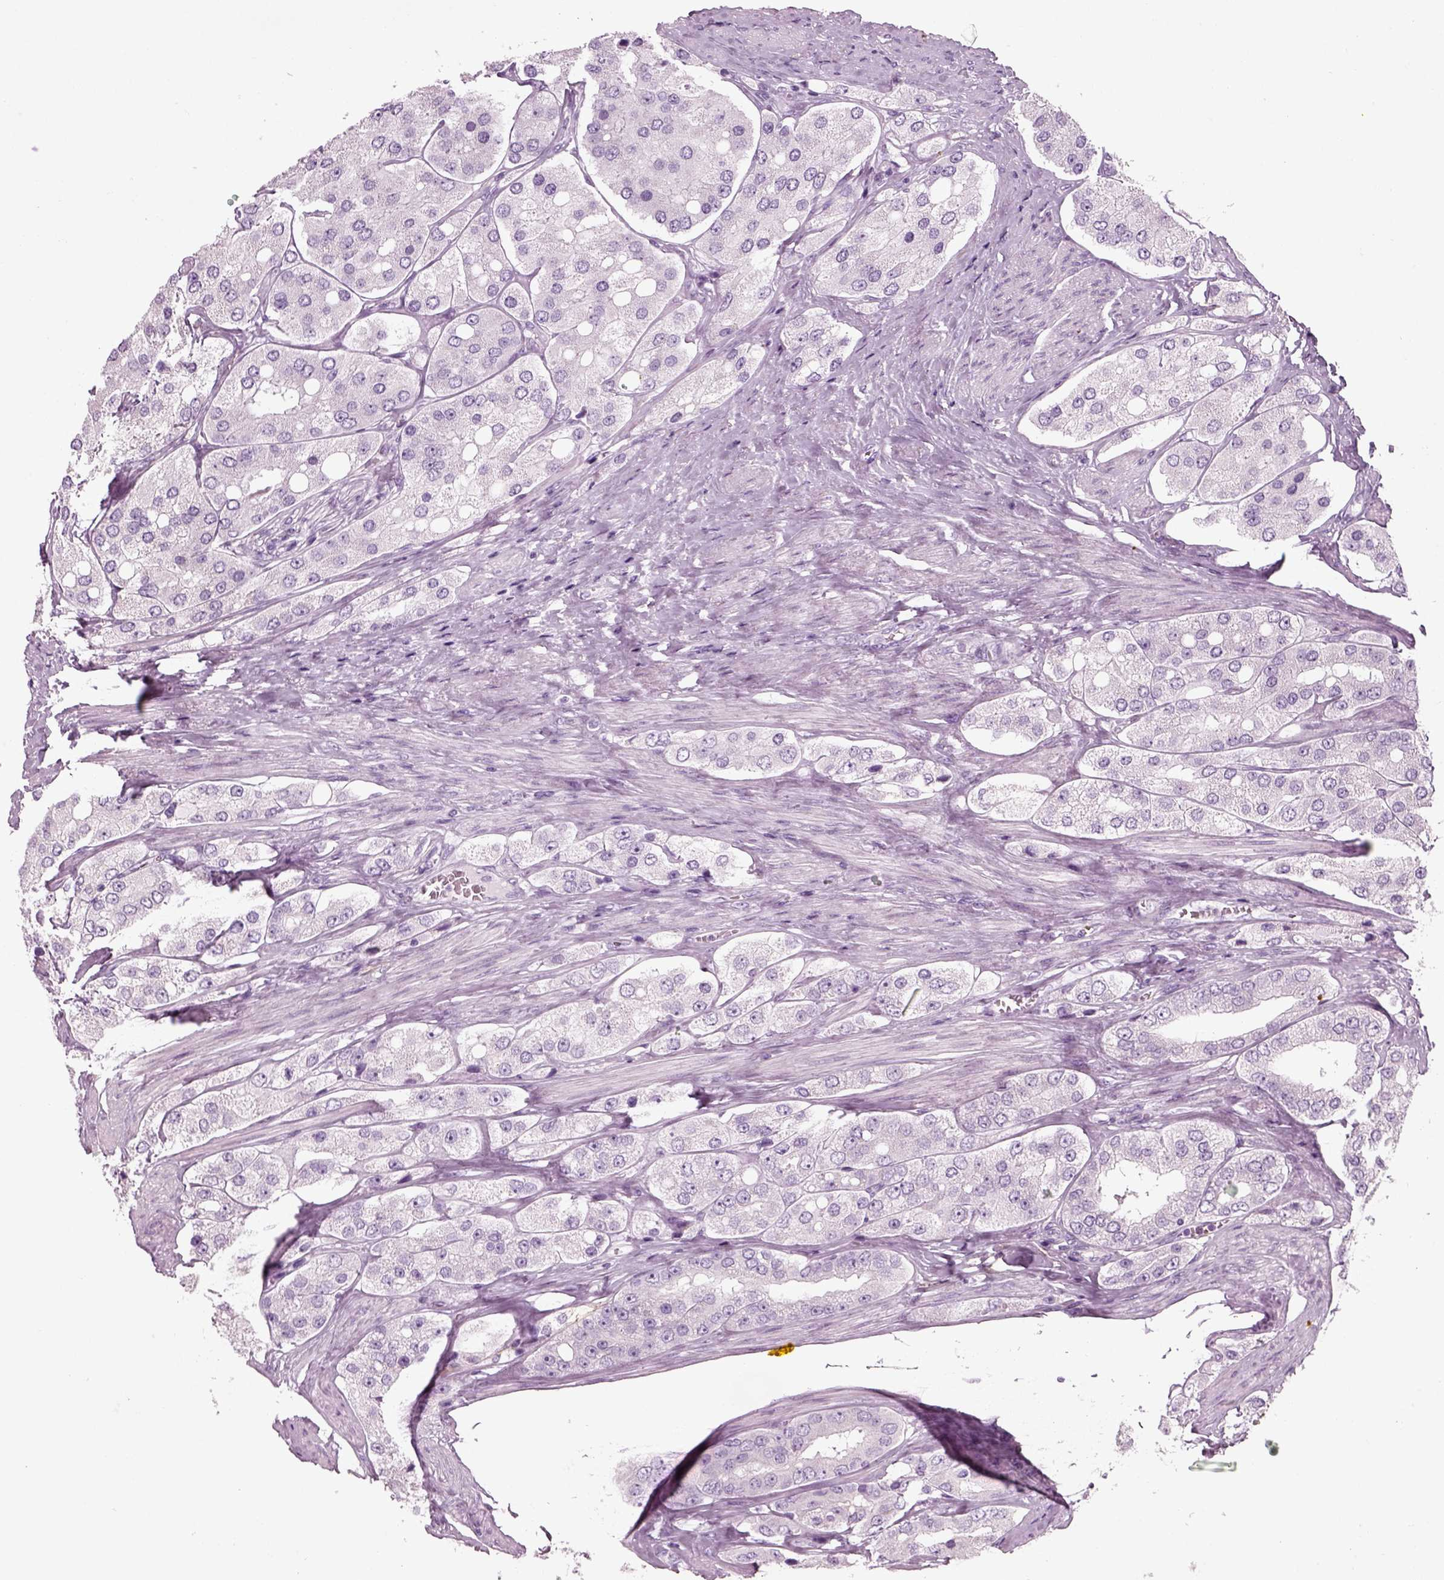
{"staining": {"intensity": "negative", "quantity": "none", "location": "none"}, "tissue": "prostate cancer", "cell_type": "Tumor cells", "image_type": "cancer", "snomed": [{"axis": "morphology", "description": "Adenocarcinoma, Low grade"}, {"axis": "topography", "description": "Prostate"}], "caption": "Immunohistochemistry image of neoplastic tissue: human adenocarcinoma (low-grade) (prostate) stained with DAB displays no significant protein expression in tumor cells.", "gene": "CRABP1", "patient": {"sex": "male", "age": 69}}